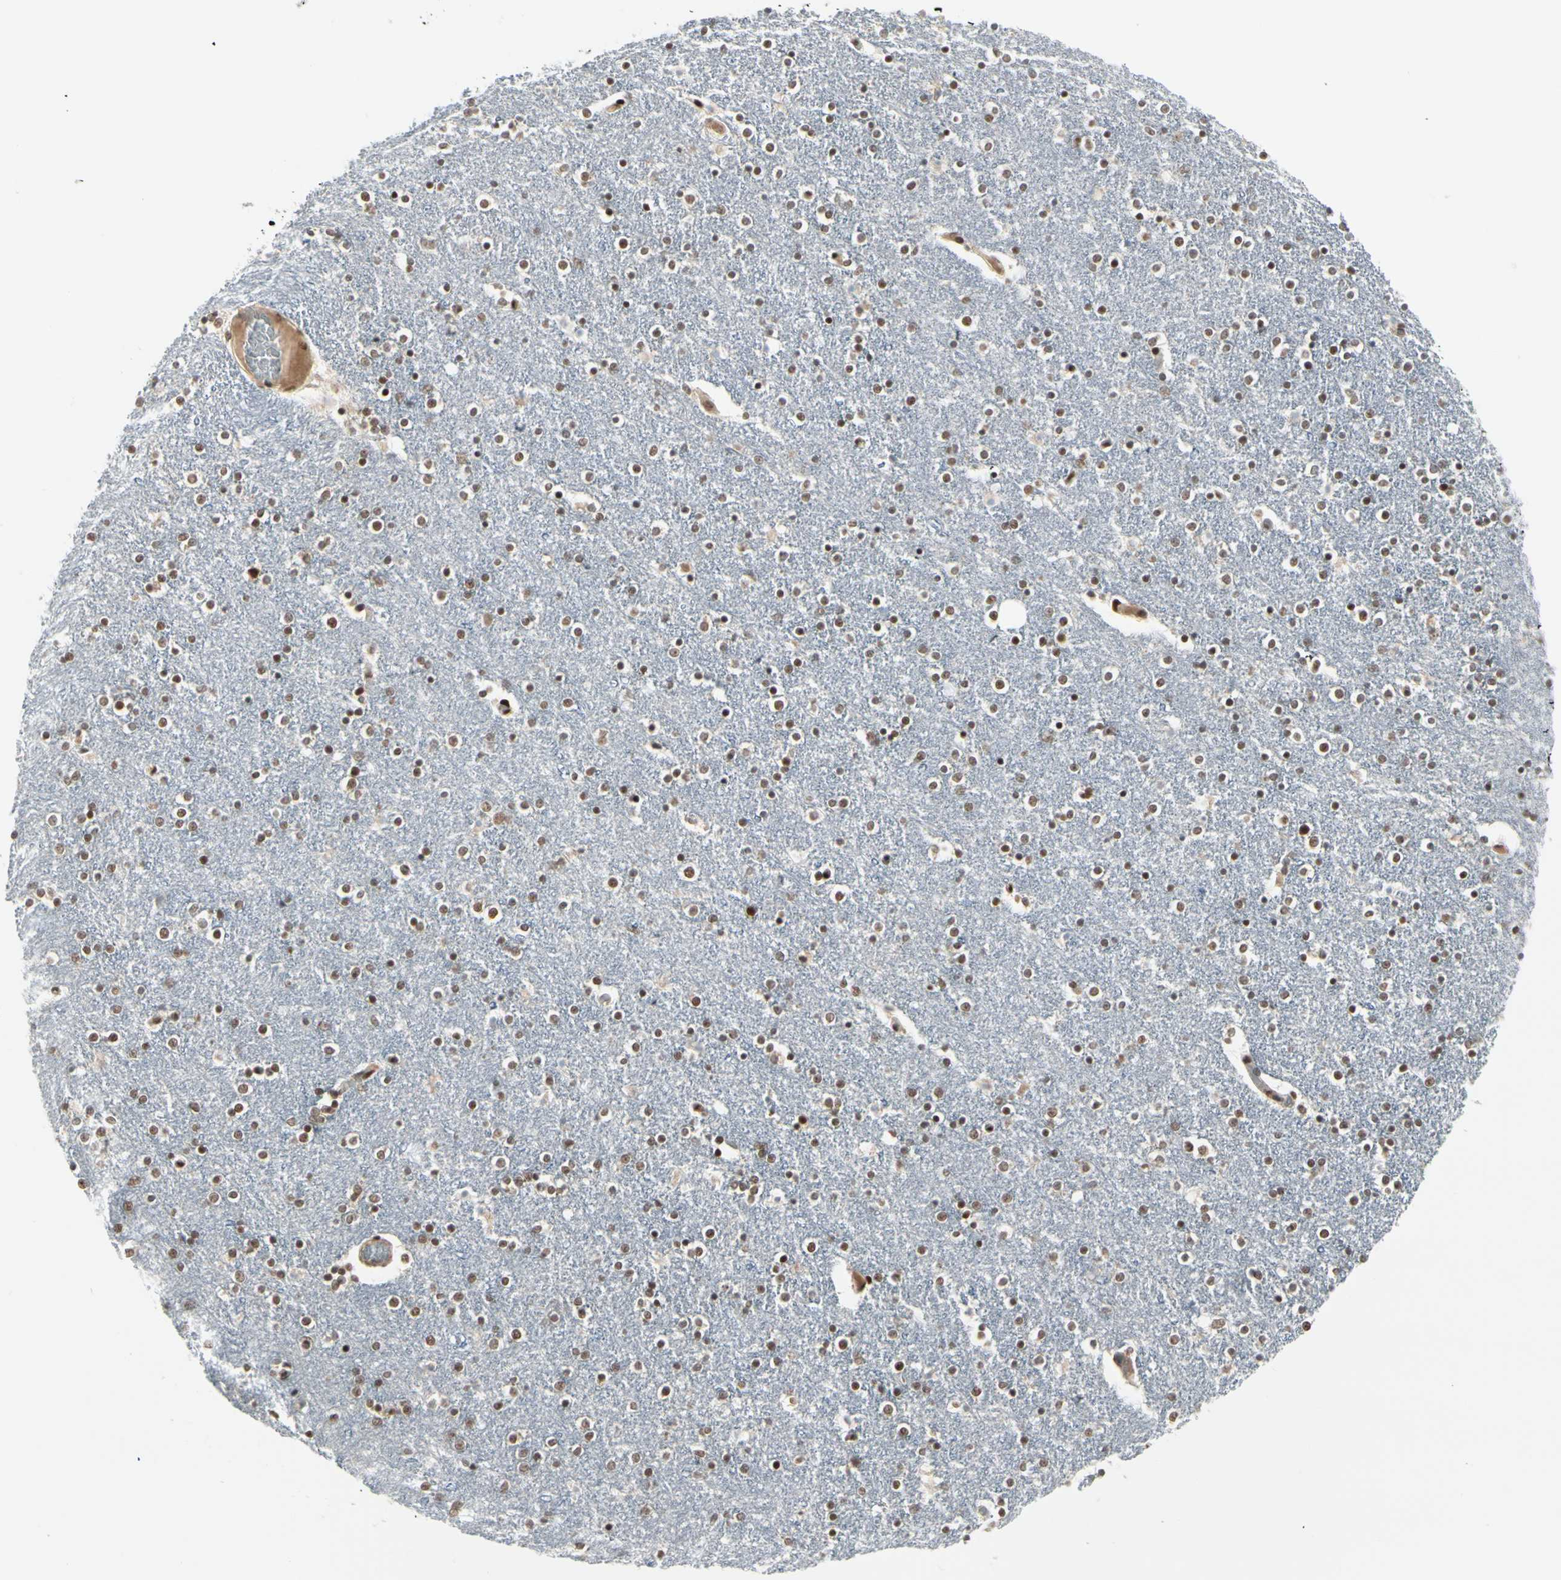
{"staining": {"intensity": "strong", "quantity": ">75%", "location": "nuclear"}, "tissue": "caudate", "cell_type": "Glial cells", "image_type": "normal", "snomed": [{"axis": "morphology", "description": "Normal tissue, NOS"}, {"axis": "topography", "description": "Lateral ventricle wall"}], "caption": "This micrograph displays immunohistochemistry (IHC) staining of benign human caudate, with high strong nuclear expression in about >75% of glial cells.", "gene": "CHAMP1", "patient": {"sex": "female", "age": 54}}